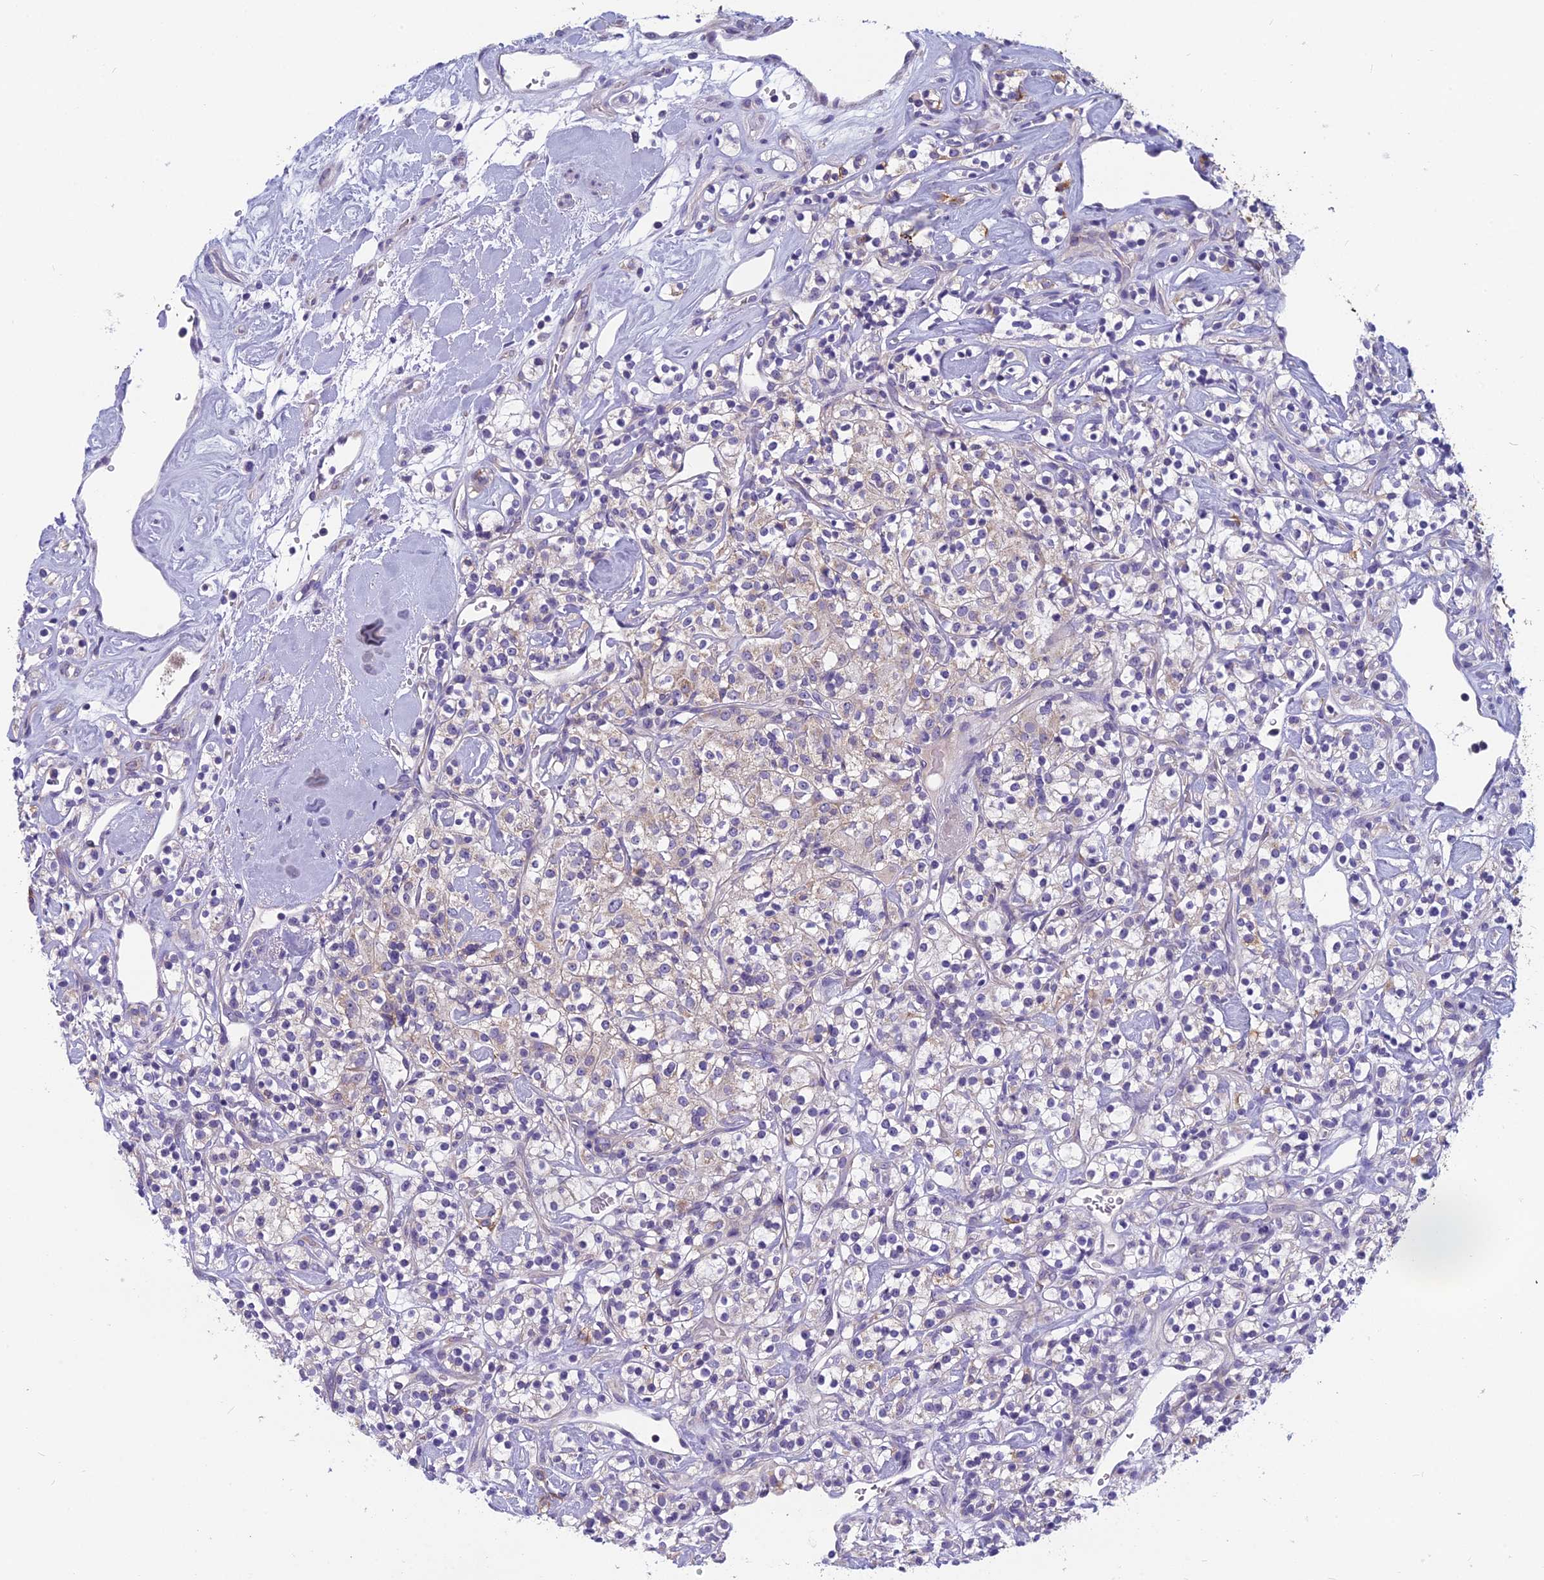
{"staining": {"intensity": "negative", "quantity": "none", "location": "none"}, "tissue": "renal cancer", "cell_type": "Tumor cells", "image_type": "cancer", "snomed": [{"axis": "morphology", "description": "Adenocarcinoma, NOS"}, {"axis": "topography", "description": "Kidney"}], "caption": "DAB (3,3'-diaminobenzidine) immunohistochemical staining of human renal cancer (adenocarcinoma) exhibits no significant staining in tumor cells. Brightfield microscopy of immunohistochemistry (IHC) stained with DAB (brown) and hematoxylin (blue), captured at high magnification.", "gene": "RBM41", "patient": {"sex": "male", "age": 77}}